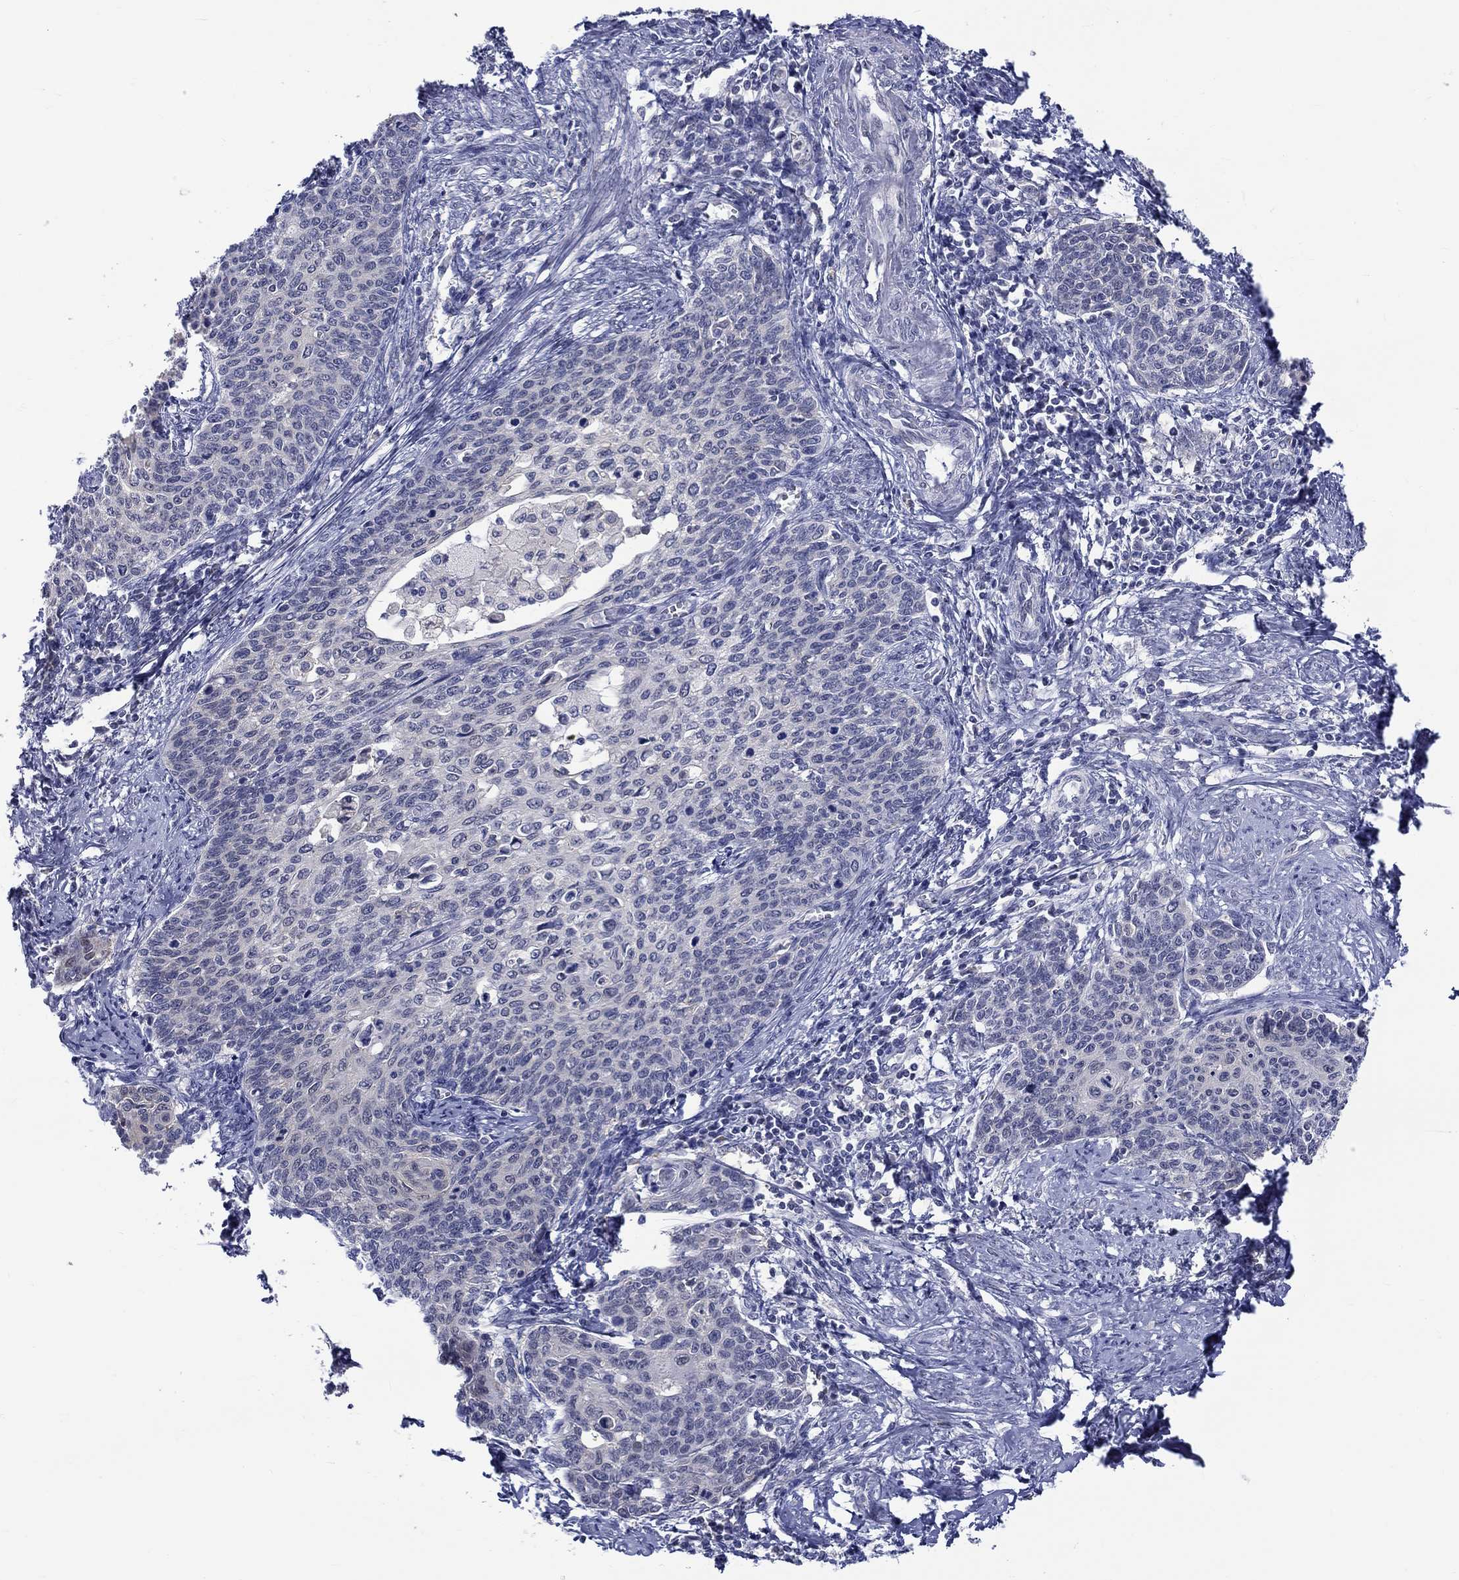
{"staining": {"intensity": "negative", "quantity": "none", "location": "none"}, "tissue": "cervical cancer", "cell_type": "Tumor cells", "image_type": "cancer", "snomed": [{"axis": "morphology", "description": "Normal tissue, NOS"}, {"axis": "morphology", "description": "Squamous cell carcinoma, NOS"}, {"axis": "topography", "description": "Cervix"}], "caption": "Immunohistochemistry (IHC) of human cervical cancer displays no positivity in tumor cells.", "gene": "ST6GALNAC1", "patient": {"sex": "female", "age": 39}}